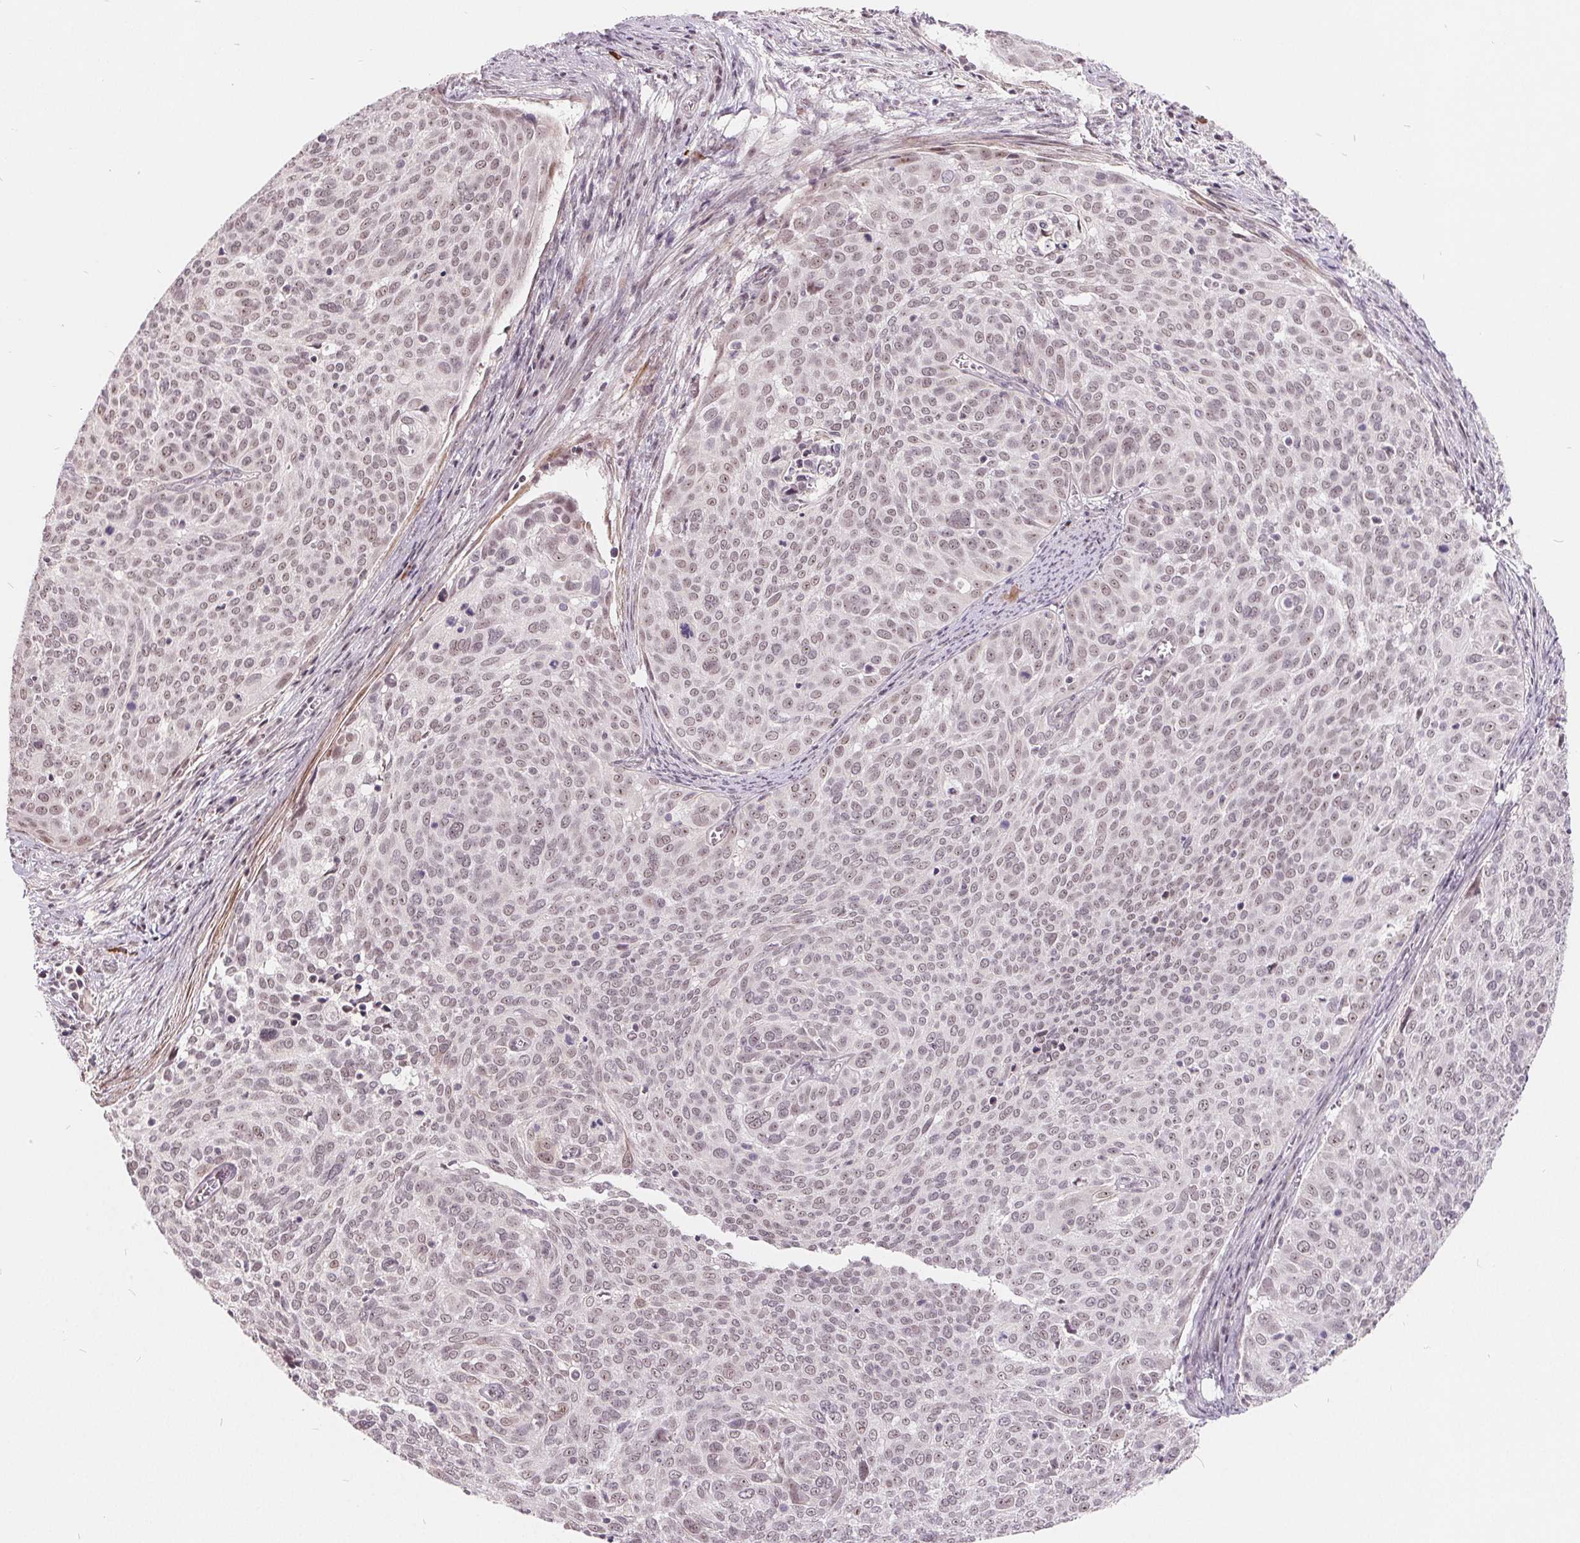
{"staining": {"intensity": "weak", "quantity": "25%-75%", "location": "nuclear"}, "tissue": "cervical cancer", "cell_type": "Tumor cells", "image_type": "cancer", "snomed": [{"axis": "morphology", "description": "Squamous cell carcinoma, NOS"}, {"axis": "topography", "description": "Cervix"}], "caption": "Tumor cells display low levels of weak nuclear staining in about 25%-75% of cells in cervical cancer.", "gene": "NRG2", "patient": {"sex": "female", "age": 39}}